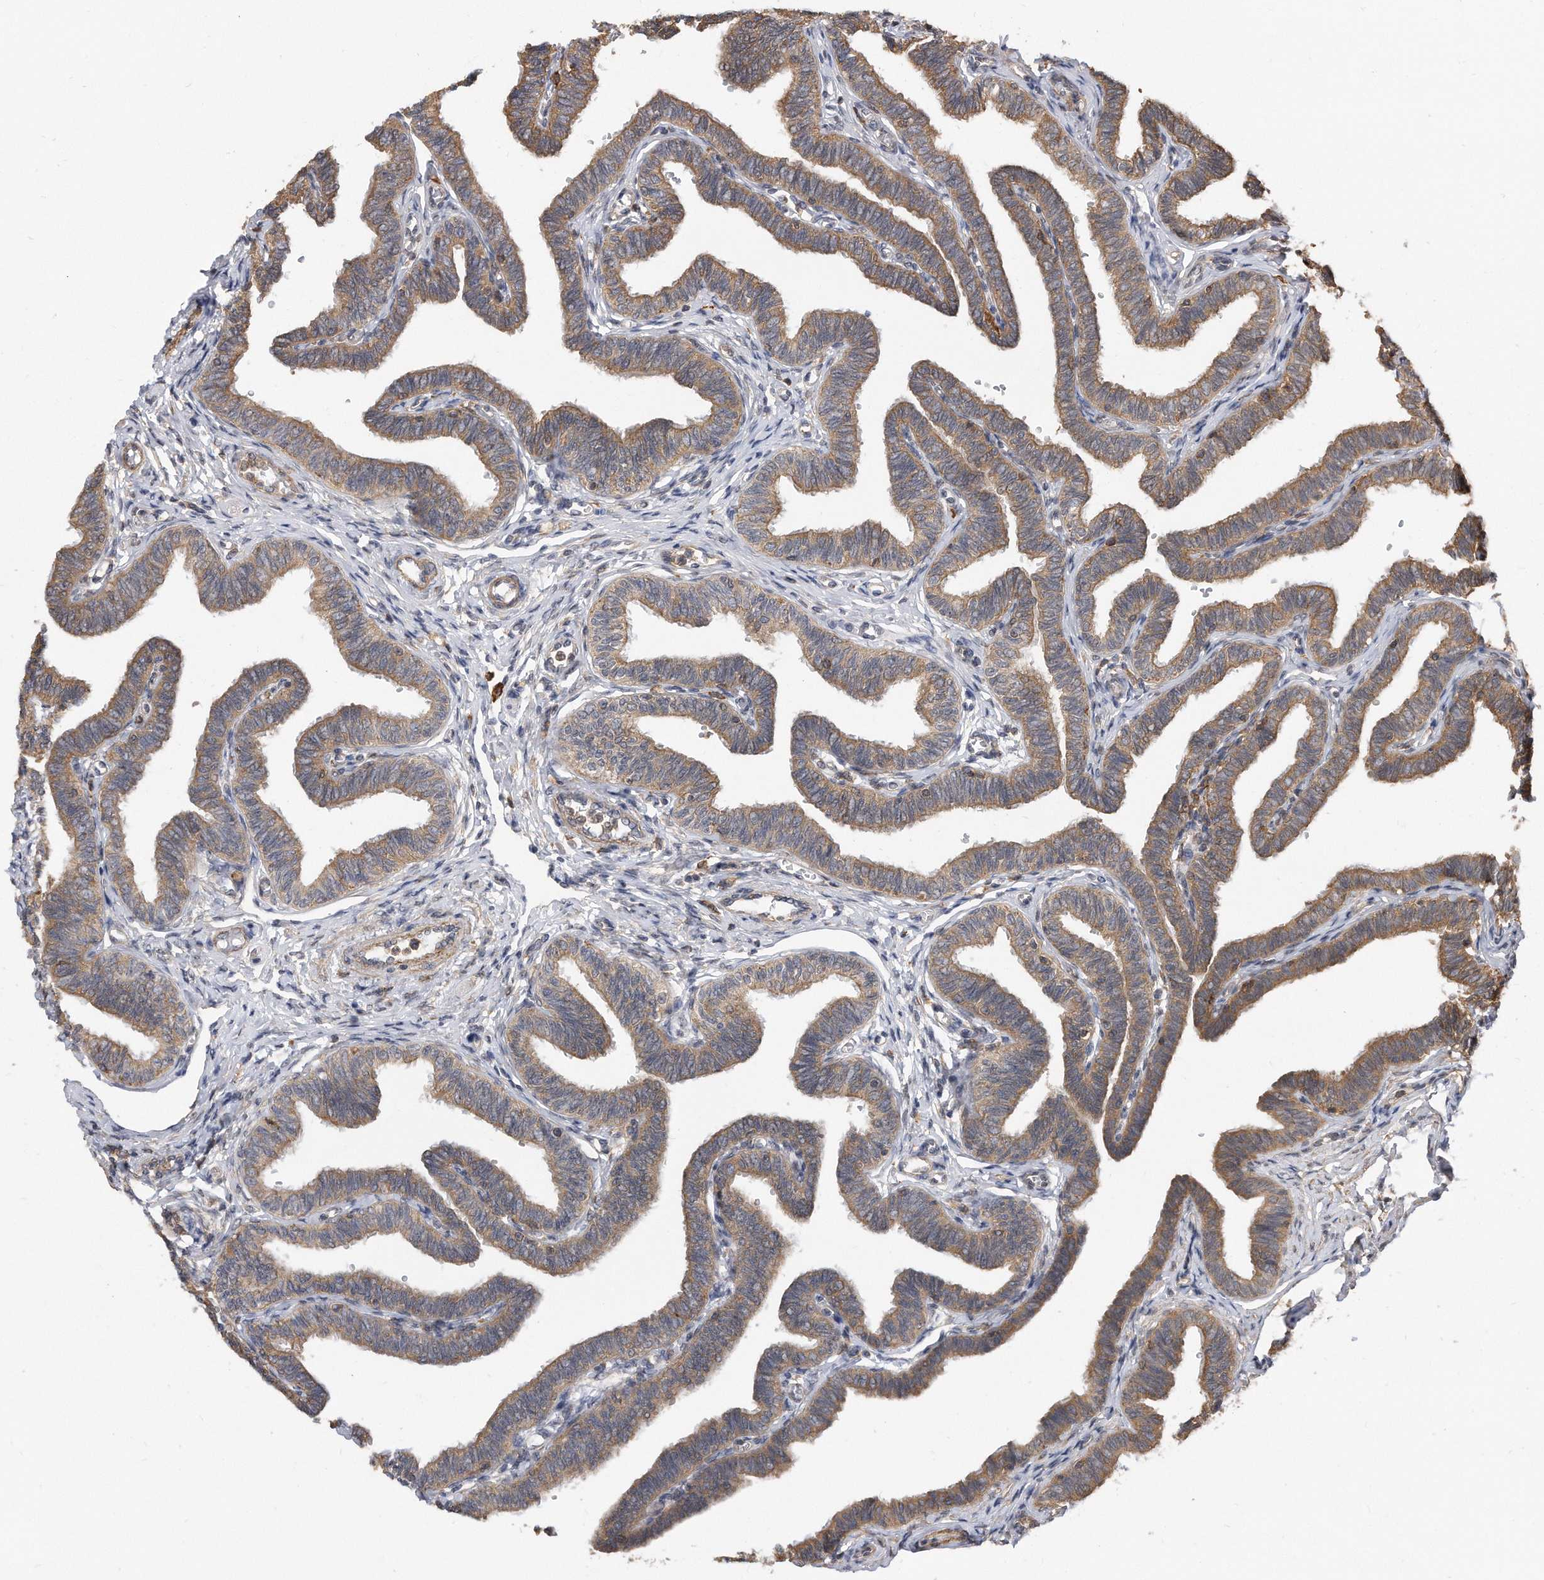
{"staining": {"intensity": "moderate", "quantity": ">75%", "location": "cytoplasmic/membranous"}, "tissue": "fallopian tube", "cell_type": "Glandular cells", "image_type": "normal", "snomed": [{"axis": "morphology", "description": "Normal tissue, NOS"}, {"axis": "topography", "description": "Fallopian tube"}, {"axis": "topography", "description": "Ovary"}], "caption": "Immunohistochemical staining of normal human fallopian tube reveals moderate cytoplasmic/membranous protein staining in approximately >75% of glandular cells. (DAB IHC with brightfield microscopy, high magnification).", "gene": "TCP1", "patient": {"sex": "female", "age": 23}}